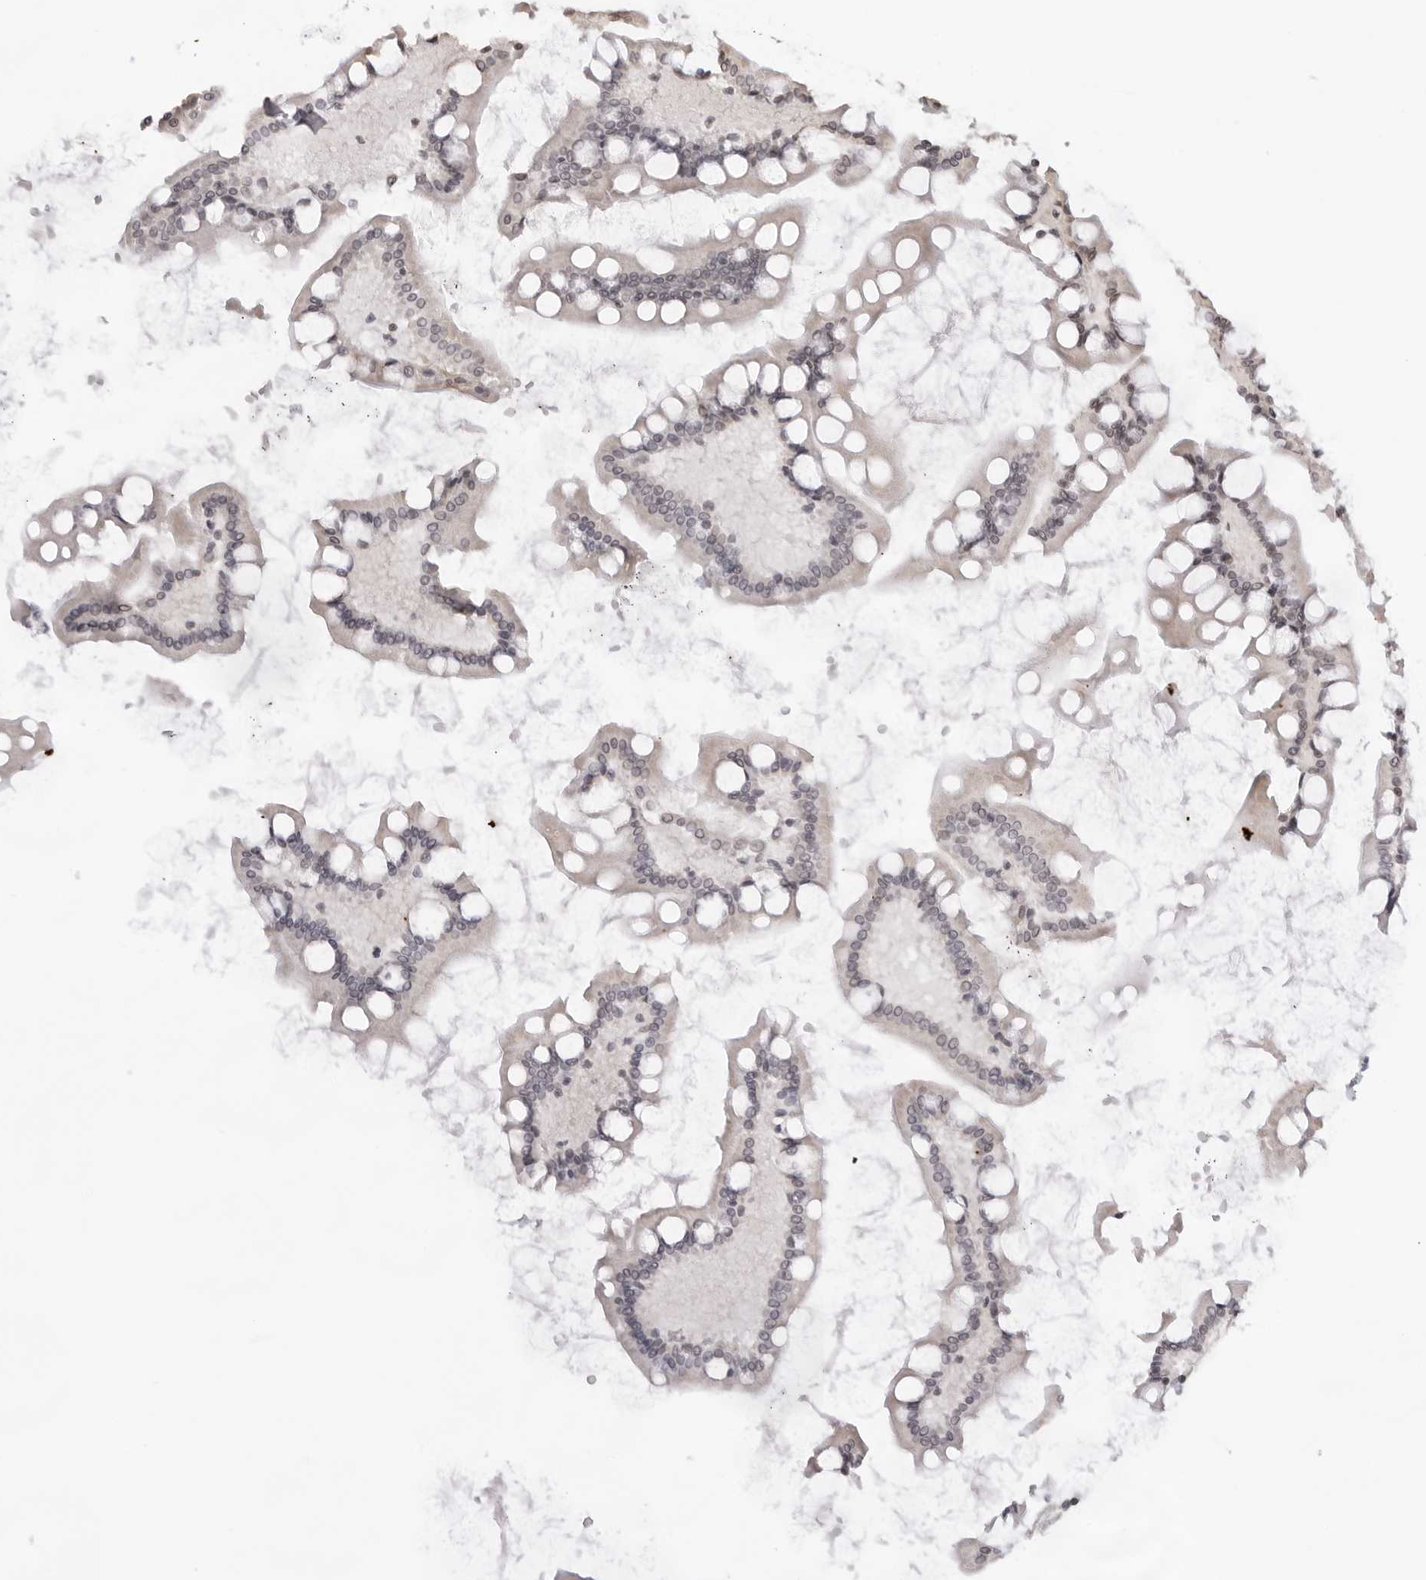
{"staining": {"intensity": "strong", "quantity": "<25%", "location": "cytoplasmic/membranous"}, "tissue": "small intestine", "cell_type": "Glandular cells", "image_type": "normal", "snomed": [{"axis": "morphology", "description": "Normal tissue, NOS"}, {"axis": "topography", "description": "Small intestine"}], "caption": "Immunohistochemical staining of normal small intestine demonstrates <25% levels of strong cytoplasmic/membranous protein staining in about <25% of glandular cells.", "gene": "KLK12", "patient": {"sex": "male", "age": 41}}